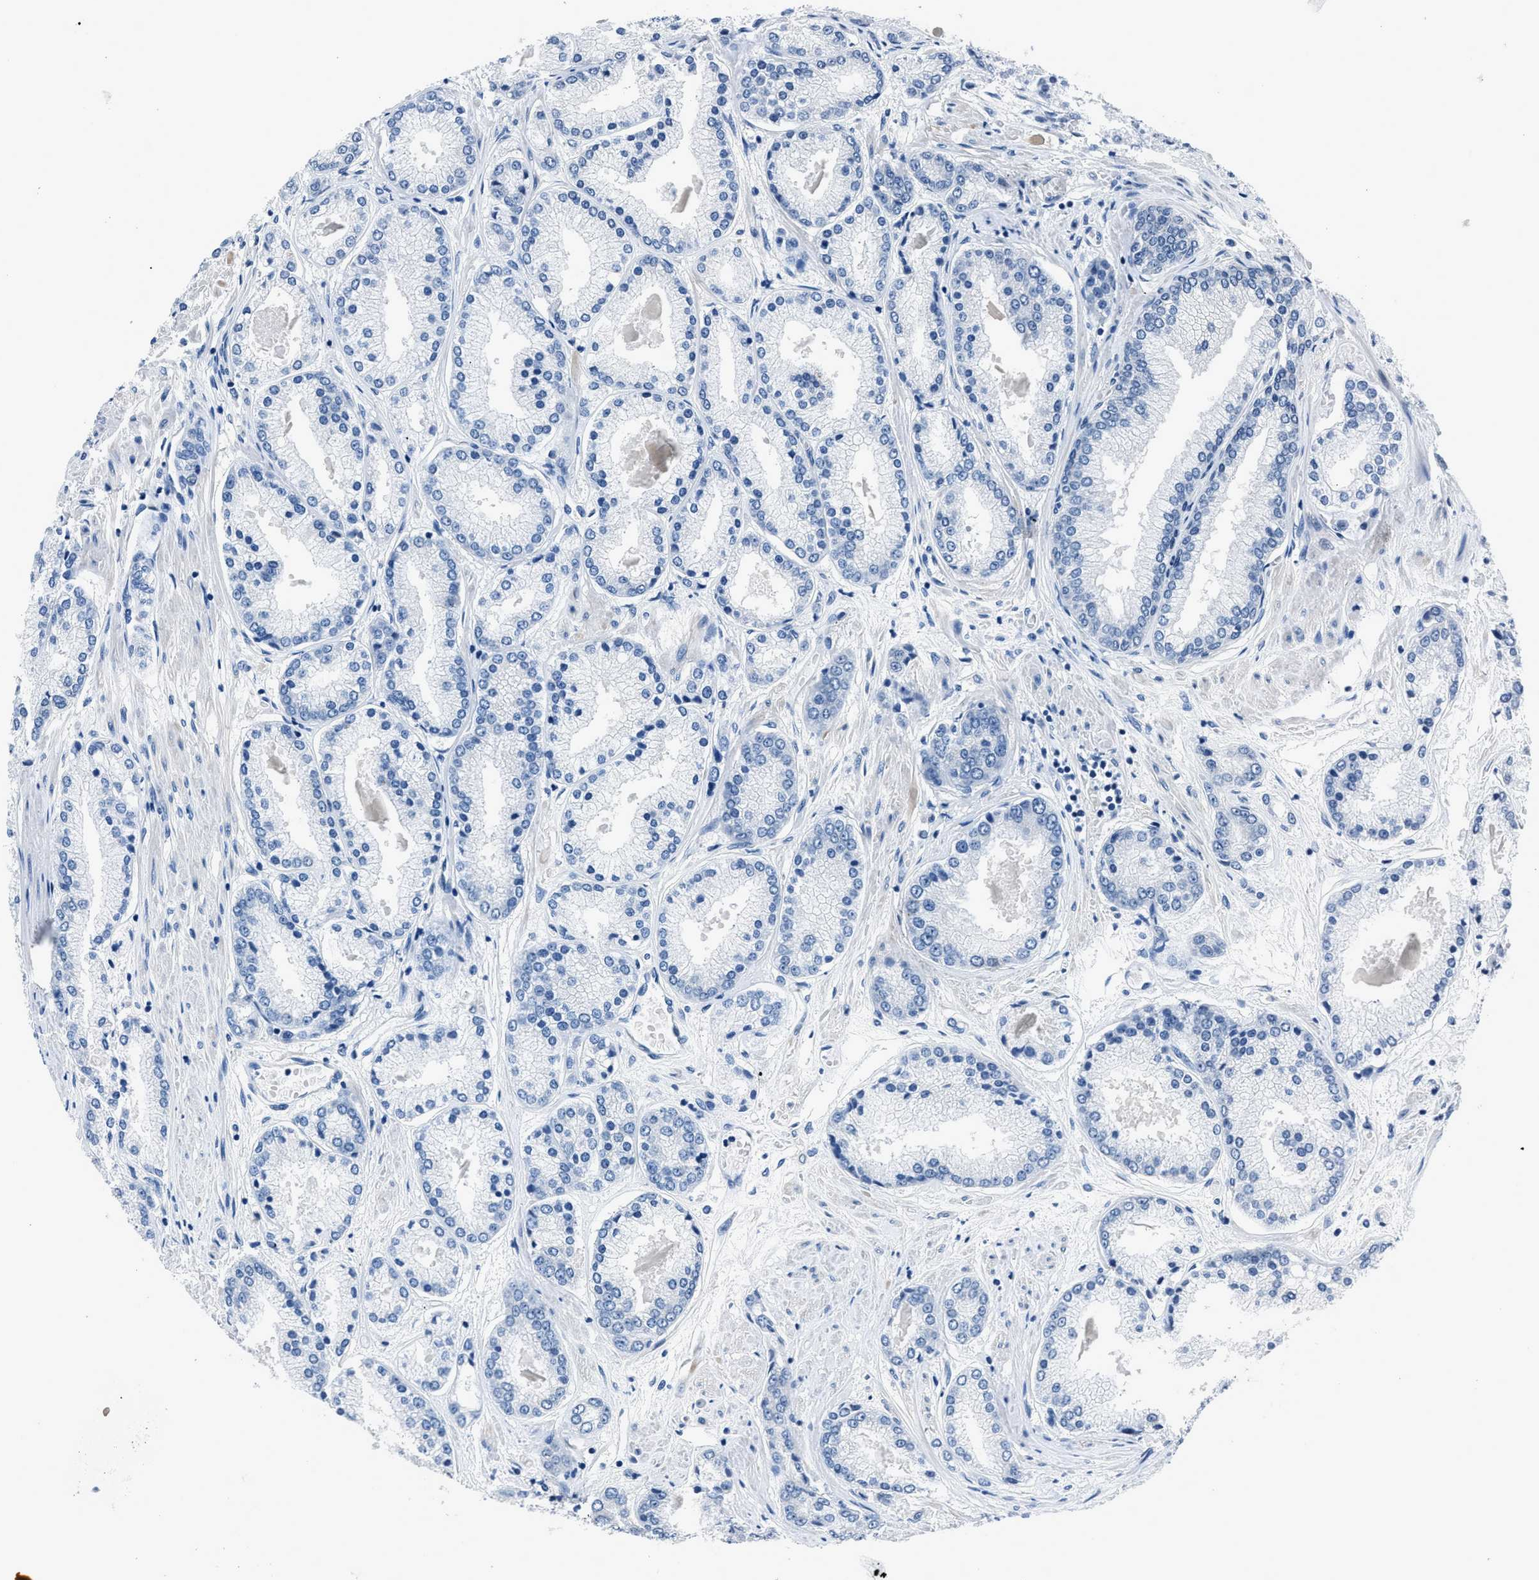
{"staining": {"intensity": "negative", "quantity": "none", "location": "none"}, "tissue": "prostate cancer", "cell_type": "Tumor cells", "image_type": "cancer", "snomed": [{"axis": "morphology", "description": "Adenocarcinoma, High grade"}, {"axis": "topography", "description": "Prostate"}], "caption": "Prostate high-grade adenocarcinoma stained for a protein using immunohistochemistry (IHC) shows no expression tumor cells.", "gene": "GJA3", "patient": {"sex": "male", "age": 59}}